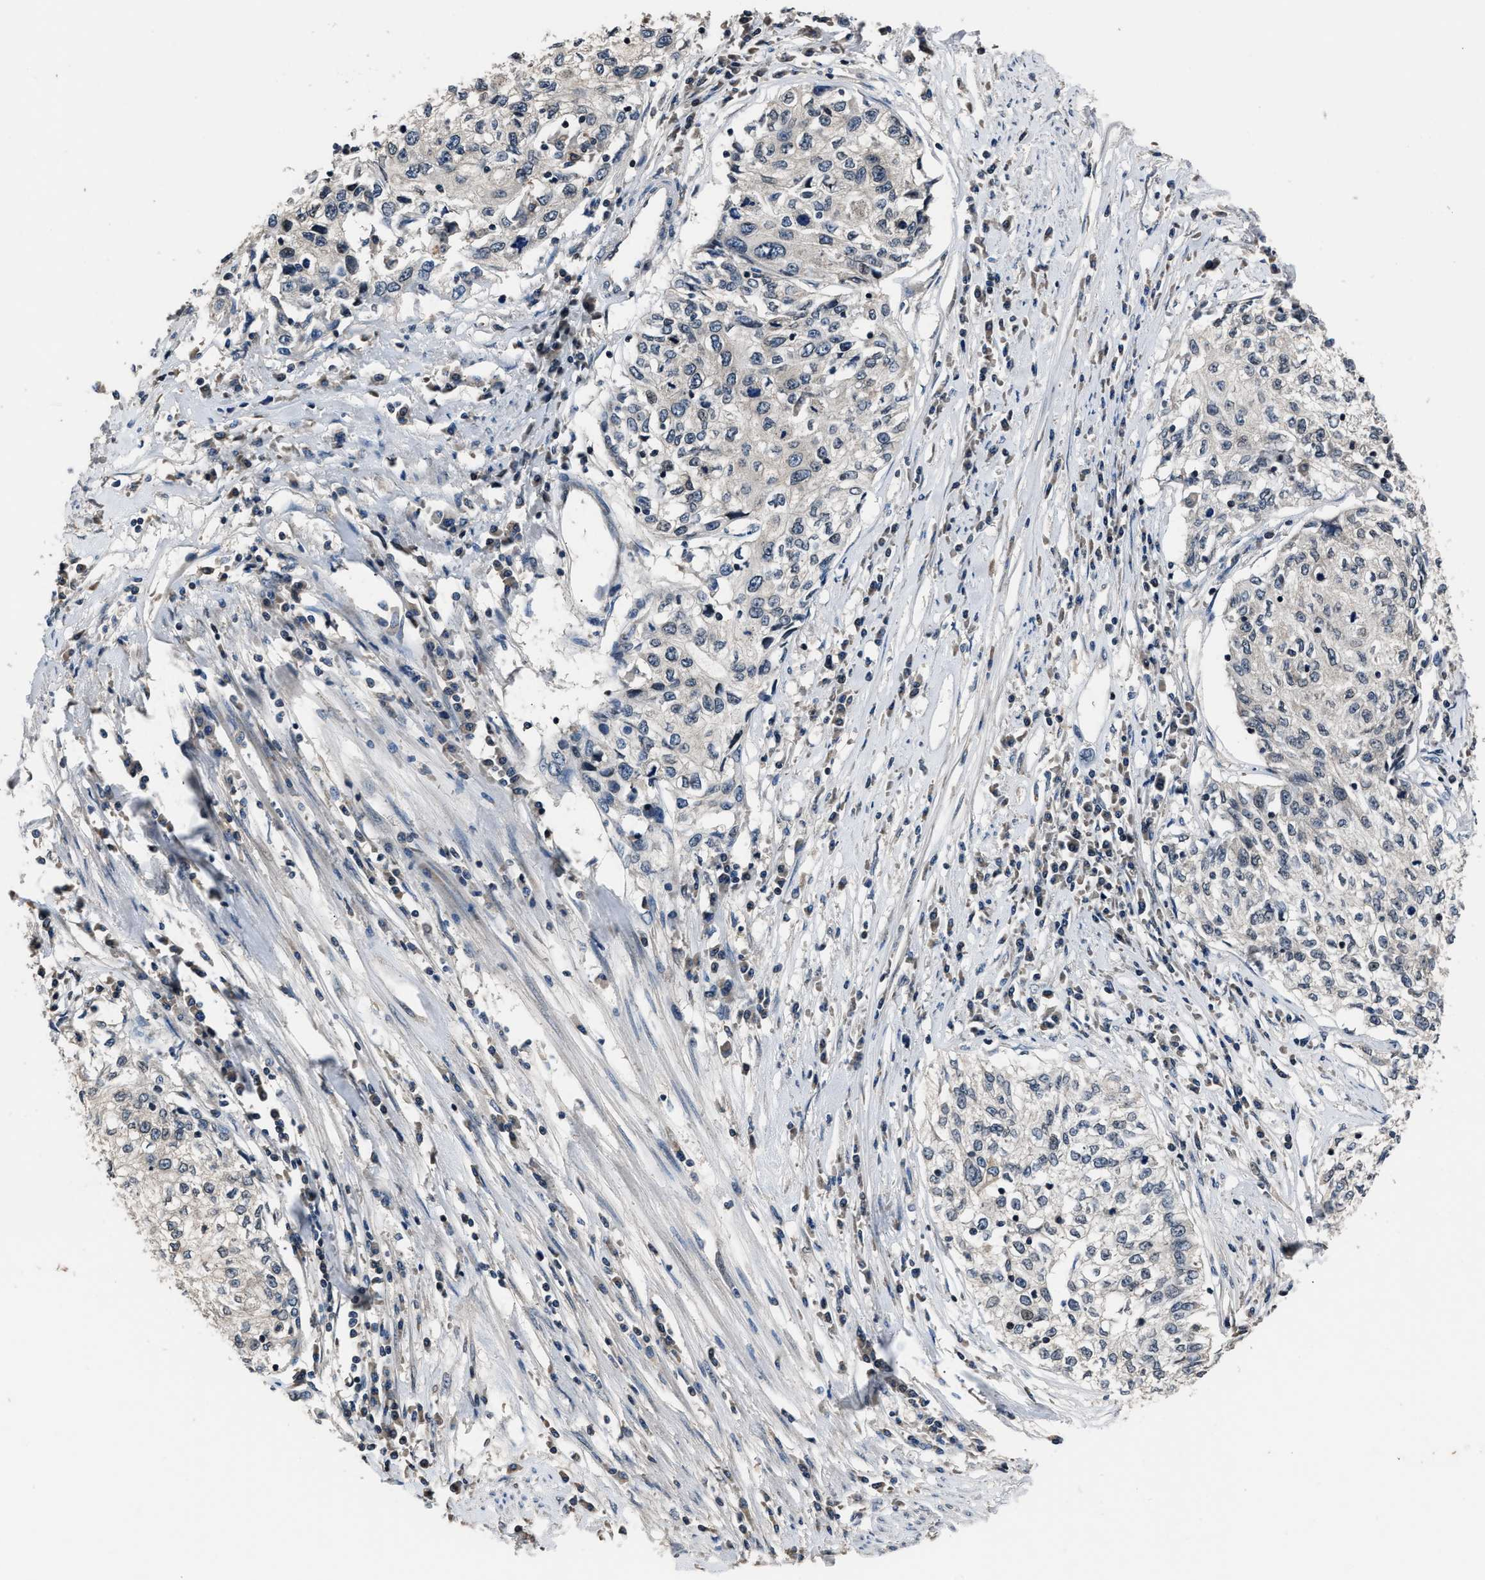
{"staining": {"intensity": "negative", "quantity": "none", "location": "none"}, "tissue": "cervical cancer", "cell_type": "Tumor cells", "image_type": "cancer", "snomed": [{"axis": "morphology", "description": "Squamous cell carcinoma, NOS"}, {"axis": "topography", "description": "Cervix"}], "caption": "Immunohistochemistry (IHC) micrograph of cervical cancer stained for a protein (brown), which displays no positivity in tumor cells.", "gene": "TNRC18", "patient": {"sex": "female", "age": 57}}